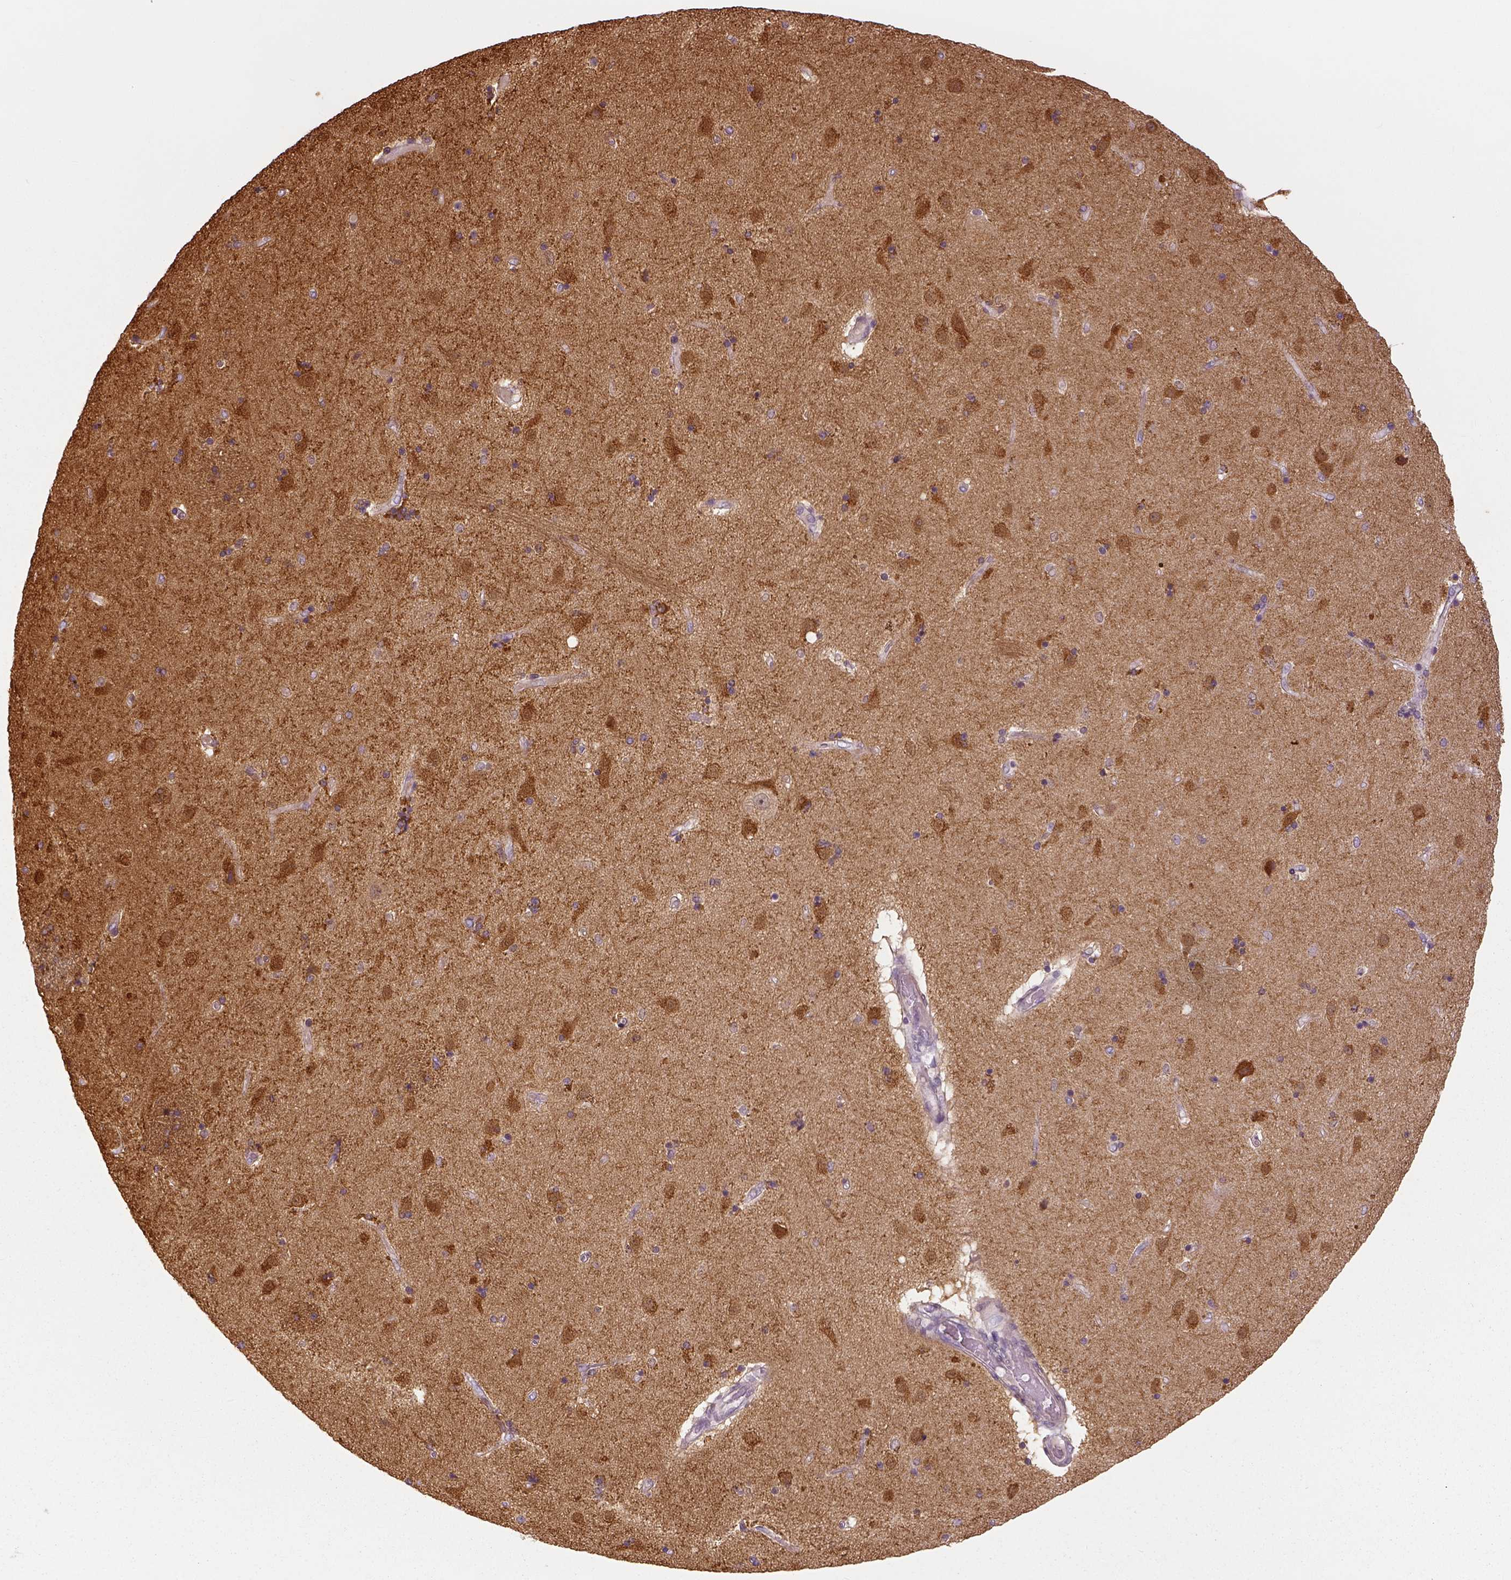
{"staining": {"intensity": "moderate", "quantity": "25%-75%", "location": "cytoplasmic/membranous"}, "tissue": "caudate", "cell_type": "Glial cells", "image_type": "normal", "snomed": [{"axis": "morphology", "description": "Normal tissue, NOS"}, {"axis": "topography", "description": "Lateral ventricle wall"}], "caption": "Immunohistochemistry staining of unremarkable caudate, which exhibits medium levels of moderate cytoplasmic/membranous positivity in about 25%-75% of glial cells indicating moderate cytoplasmic/membranous protein staining. The staining was performed using DAB (3,3'-diaminobenzidine) (brown) for protein detection and nuclei were counterstained in hematoxylin (blue).", "gene": "NECAB1", "patient": {"sex": "female", "age": 71}}